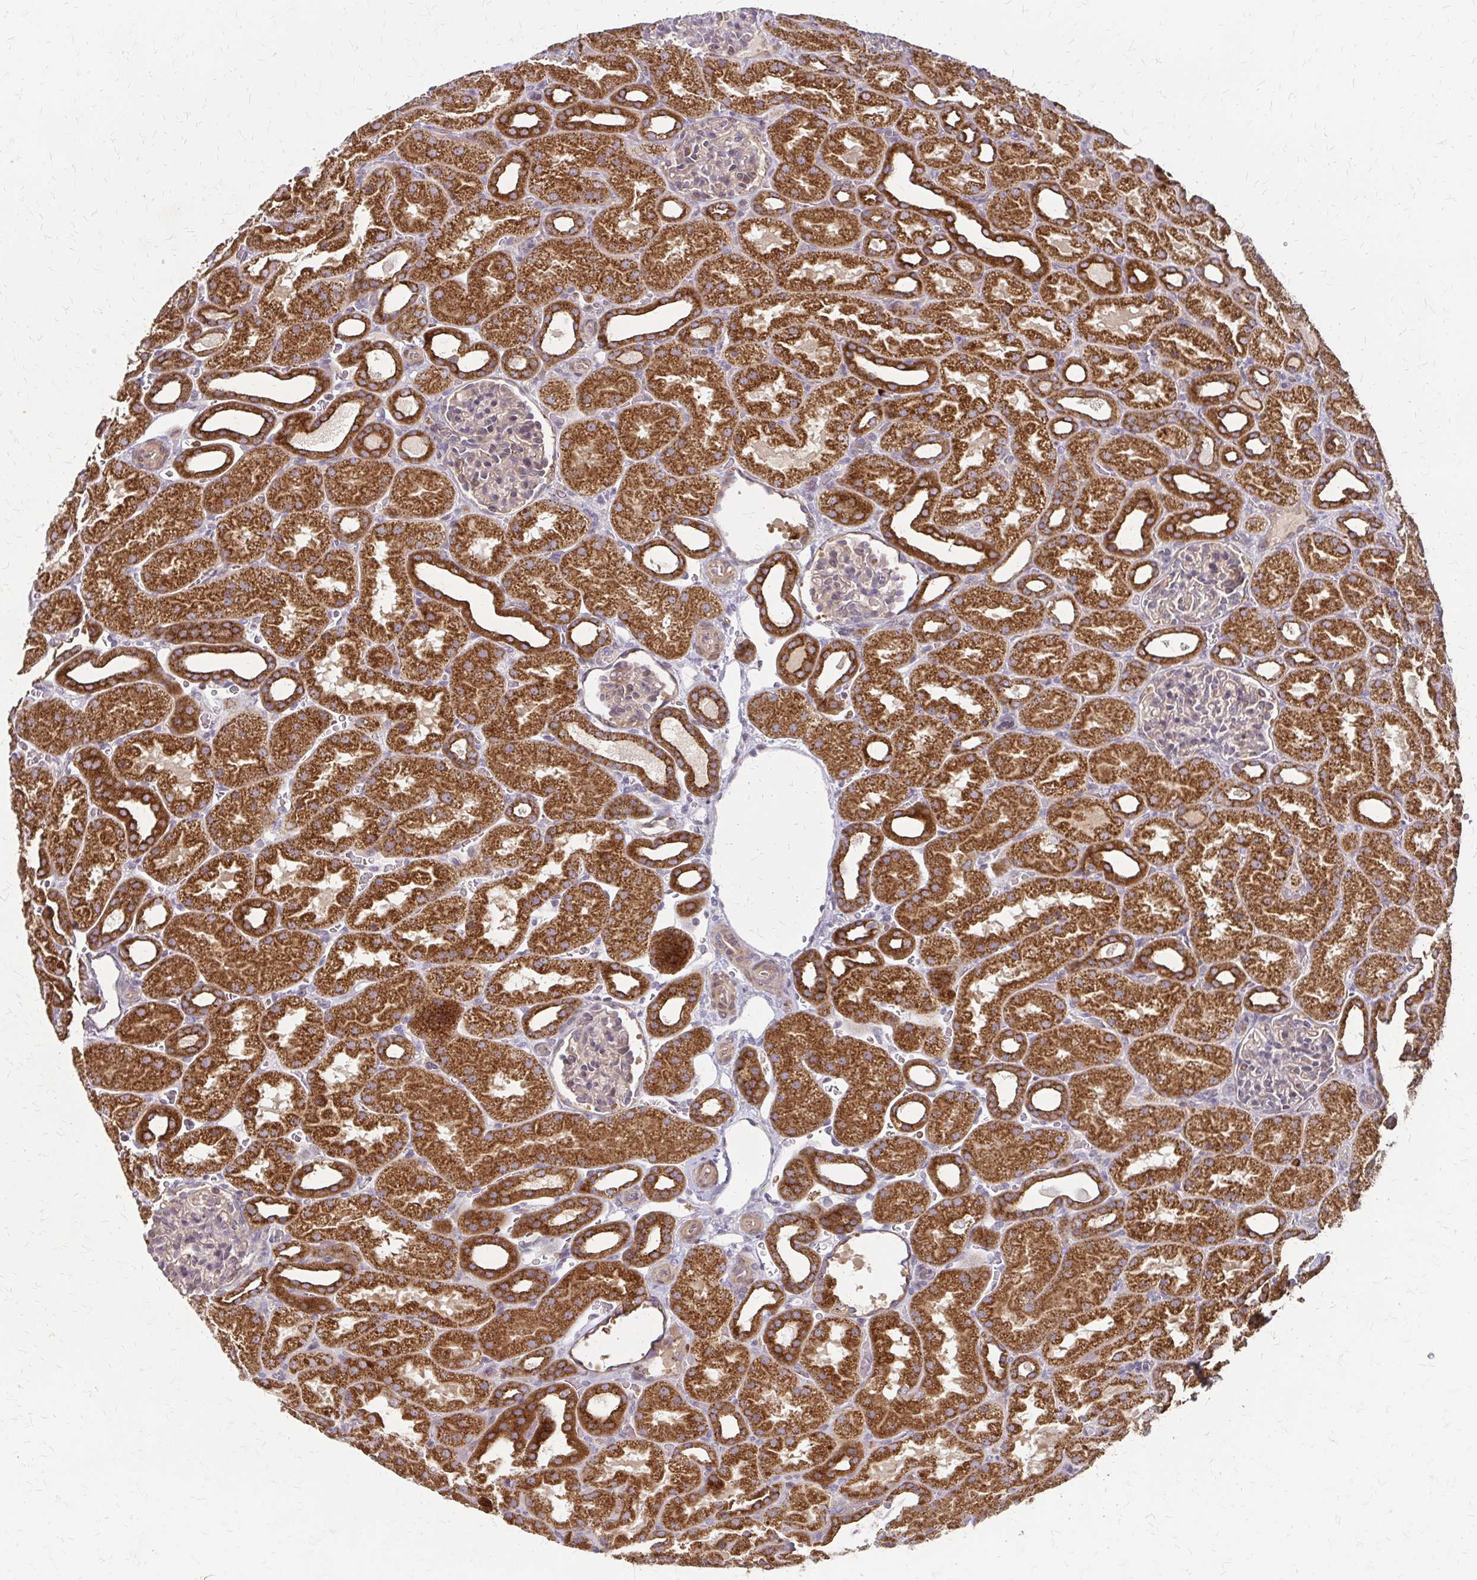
{"staining": {"intensity": "weak", "quantity": "25%-75%", "location": "cytoplasmic/membranous"}, "tissue": "kidney", "cell_type": "Cells in glomeruli", "image_type": "normal", "snomed": [{"axis": "morphology", "description": "Normal tissue, NOS"}, {"axis": "topography", "description": "Kidney"}], "caption": "This is a histology image of immunohistochemistry staining of benign kidney, which shows weak expression in the cytoplasmic/membranous of cells in glomeruli.", "gene": "ZNF383", "patient": {"sex": "male", "age": 2}}